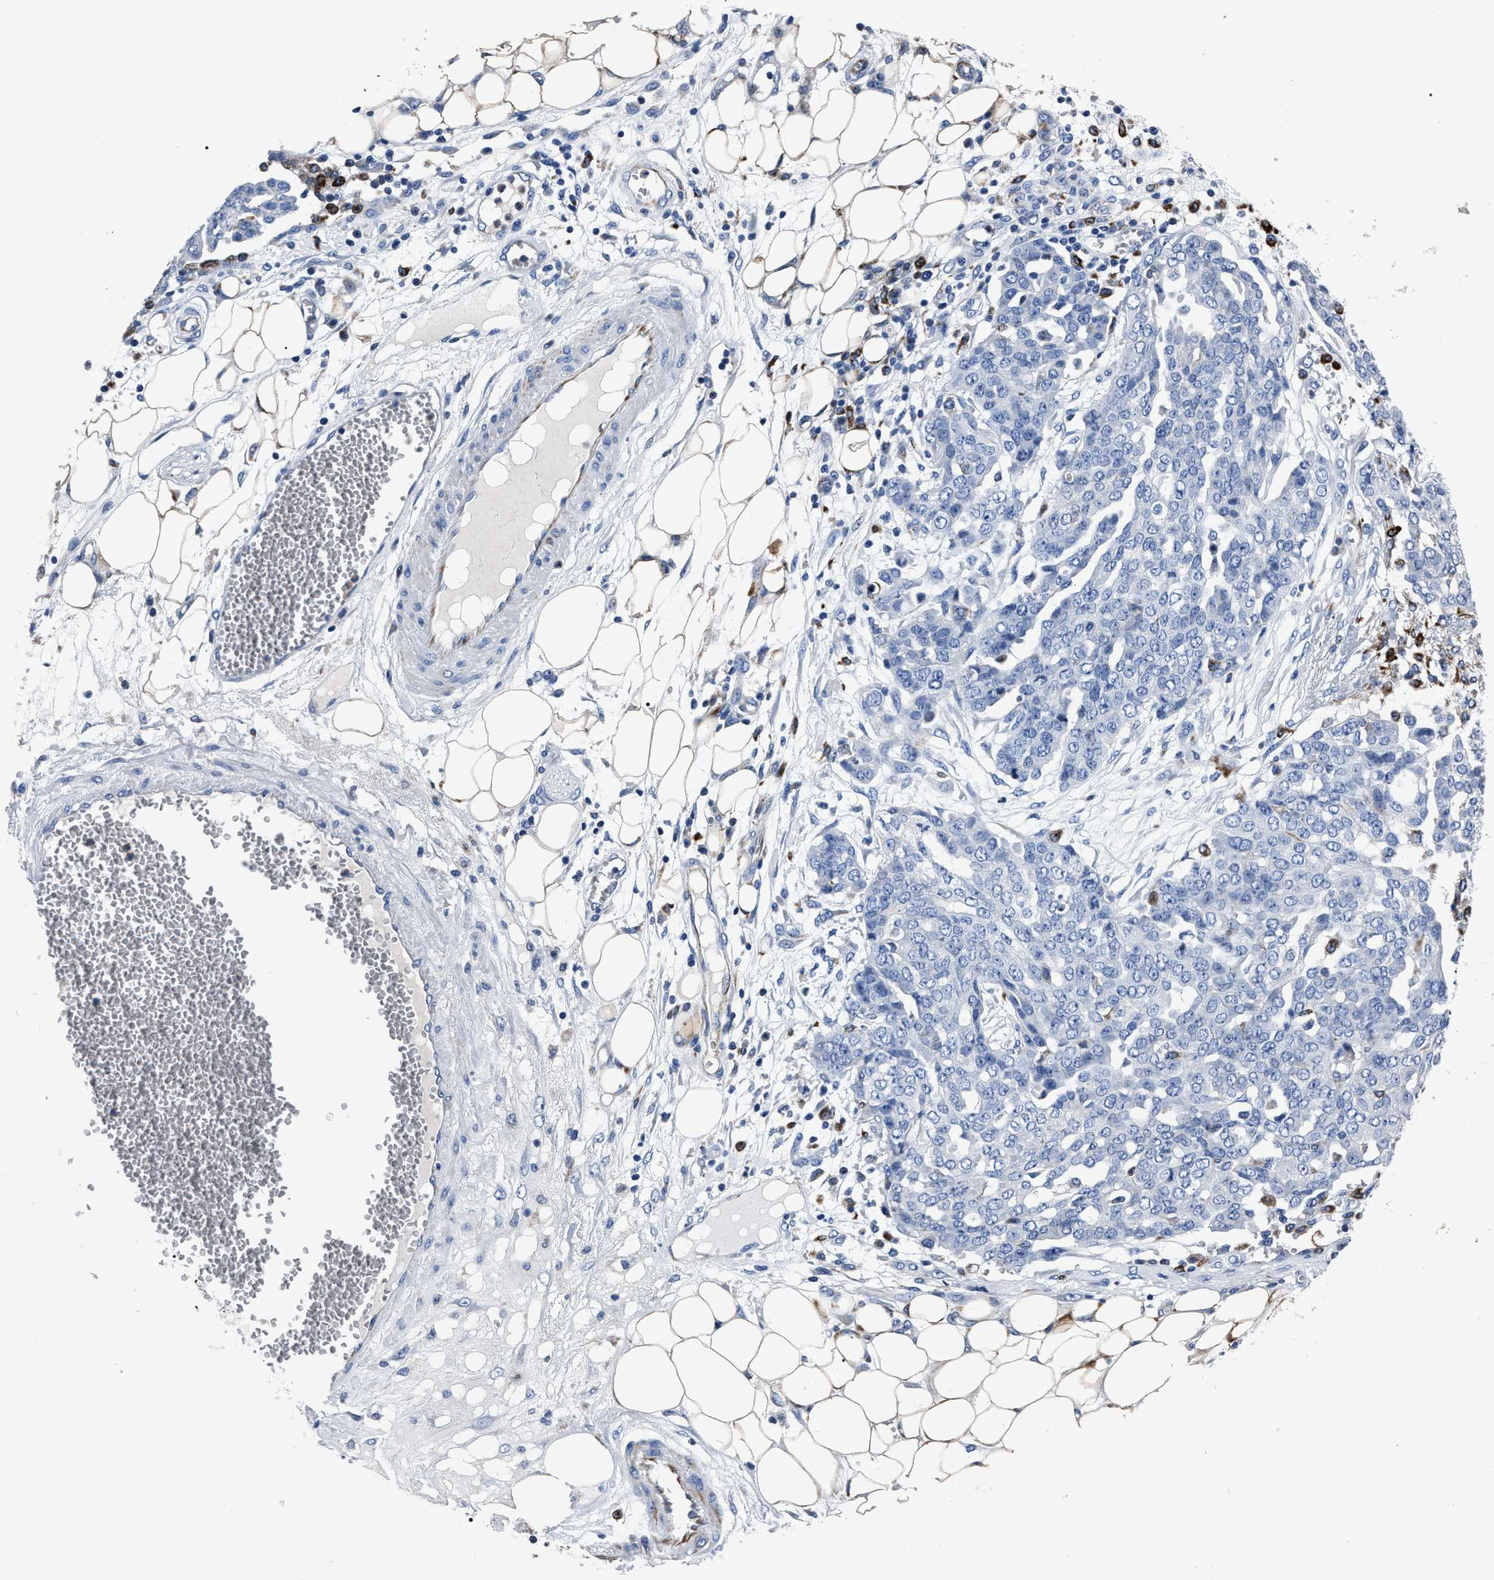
{"staining": {"intensity": "negative", "quantity": "none", "location": "none"}, "tissue": "ovarian cancer", "cell_type": "Tumor cells", "image_type": "cancer", "snomed": [{"axis": "morphology", "description": "Cystadenocarcinoma, serous, NOS"}, {"axis": "topography", "description": "Soft tissue"}, {"axis": "topography", "description": "Ovary"}], "caption": "High power microscopy micrograph of an immunohistochemistry (IHC) micrograph of serous cystadenocarcinoma (ovarian), revealing no significant positivity in tumor cells.", "gene": "OR10G3", "patient": {"sex": "female", "age": 57}}